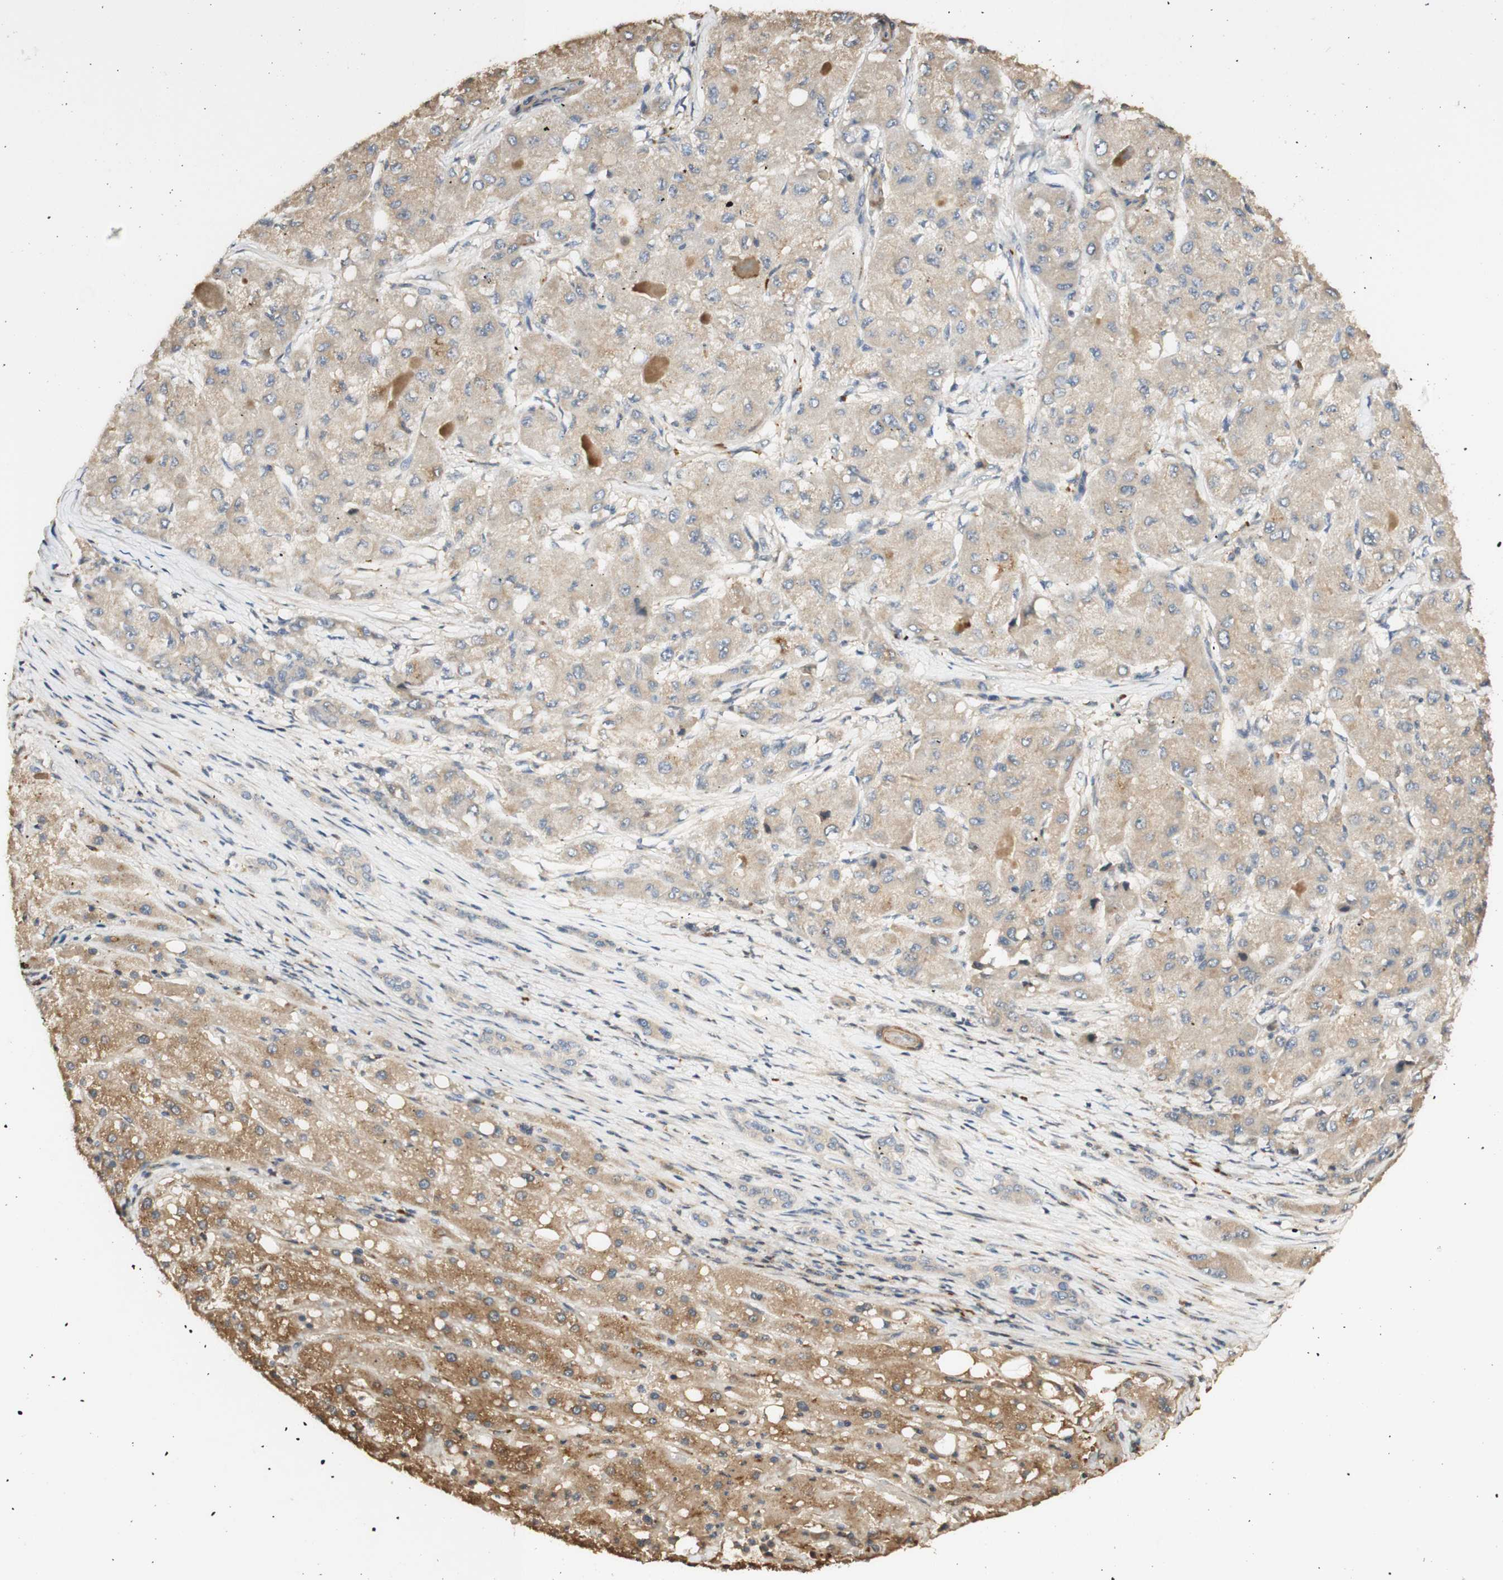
{"staining": {"intensity": "weak", "quantity": ">75%", "location": "cytoplasmic/membranous"}, "tissue": "liver cancer", "cell_type": "Tumor cells", "image_type": "cancer", "snomed": [{"axis": "morphology", "description": "Carcinoma, Hepatocellular, NOS"}, {"axis": "topography", "description": "Liver"}], "caption": "This is a histology image of immunohistochemistry (IHC) staining of liver hepatocellular carcinoma, which shows weak positivity in the cytoplasmic/membranous of tumor cells.", "gene": "AGER", "patient": {"sex": "male", "age": 80}}